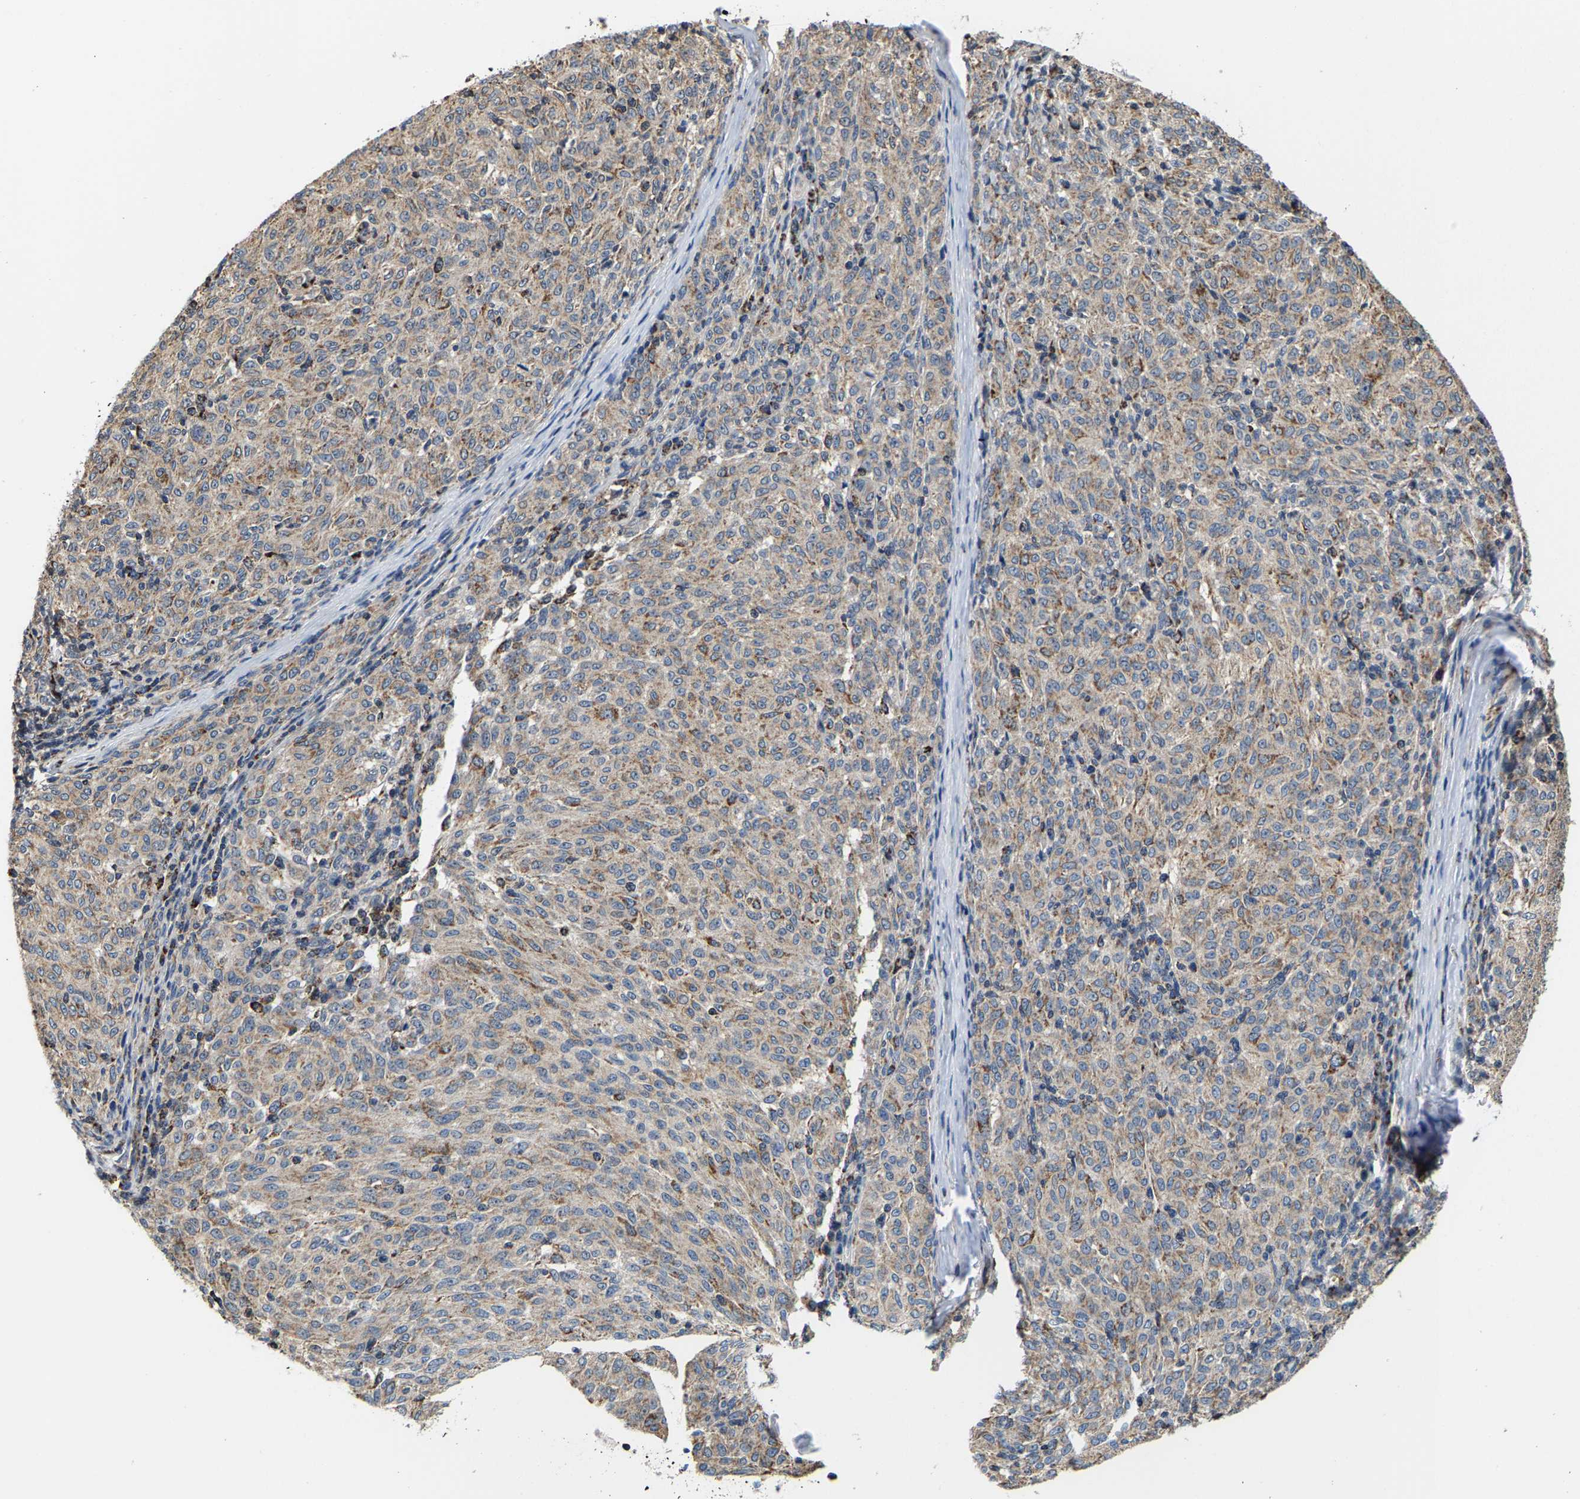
{"staining": {"intensity": "weak", "quantity": ">75%", "location": "cytoplasmic/membranous"}, "tissue": "melanoma", "cell_type": "Tumor cells", "image_type": "cancer", "snomed": [{"axis": "morphology", "description": "Malignant melanoma, NOS"}, {"axis": "topography", "description": "Skin"}], "caption": "This image displays IHC staining of human malignant melanoma, with low weak cytoplasmic/membranous expression in approximately >75% of tumor cells.", "gene": "SHMT2", "patient": {"sex": "female", "age": 72}}